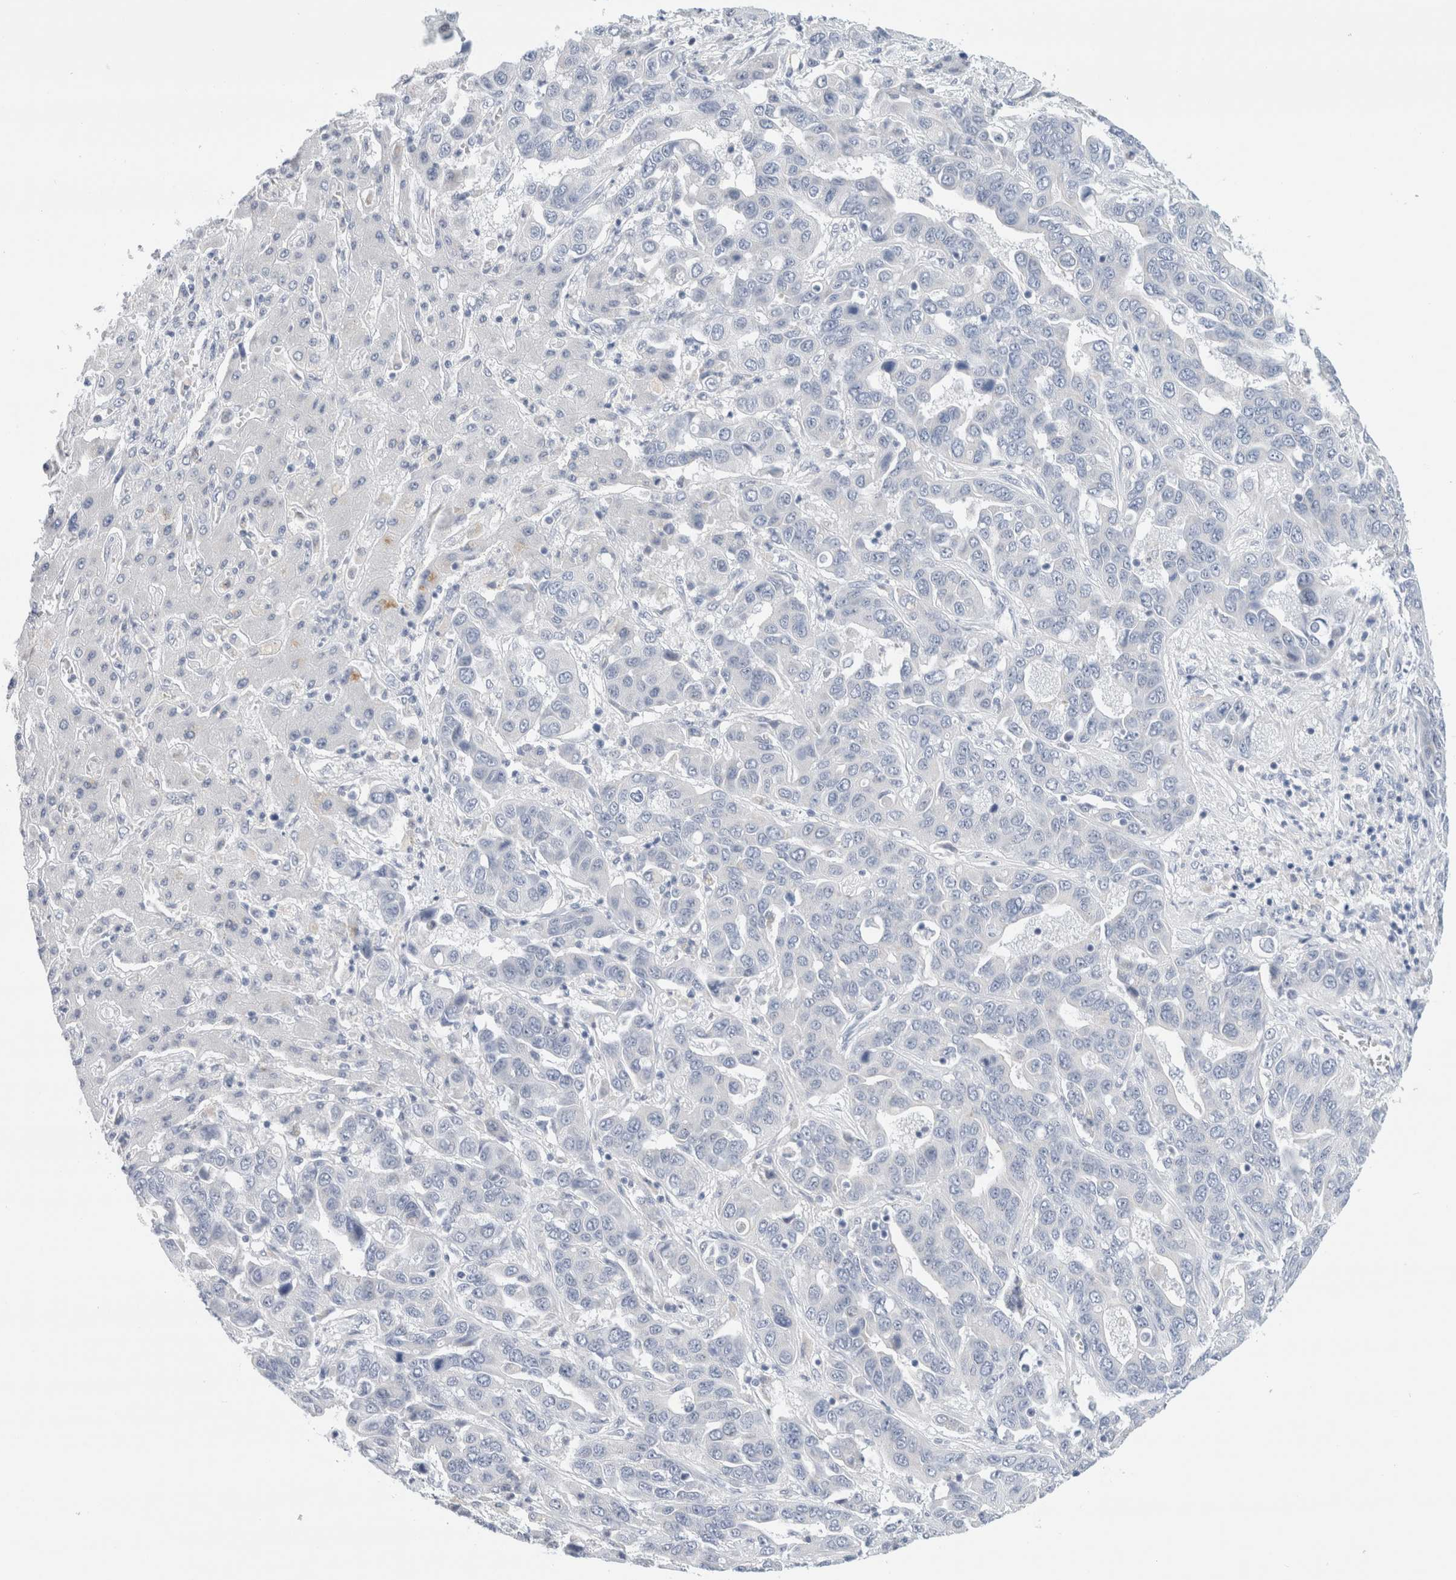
{"staining": {"intensity": "negative", "quantity": "none", "location": "none"}, "tissue": "liver cancer", "cell_type": "Tumor cells", "image_type": "cancer", "snomed": [{"axis": "morphology", "description": "Cholangiocarcinoma"}, {"axis": "topography", "description": "Liver"}], "caption": "Photomicrograph shows no protein staining in tumor cells of liver cancer tissue.", "gene": "SLC22A12", "patient": {"sex": "female", "age": 52}}